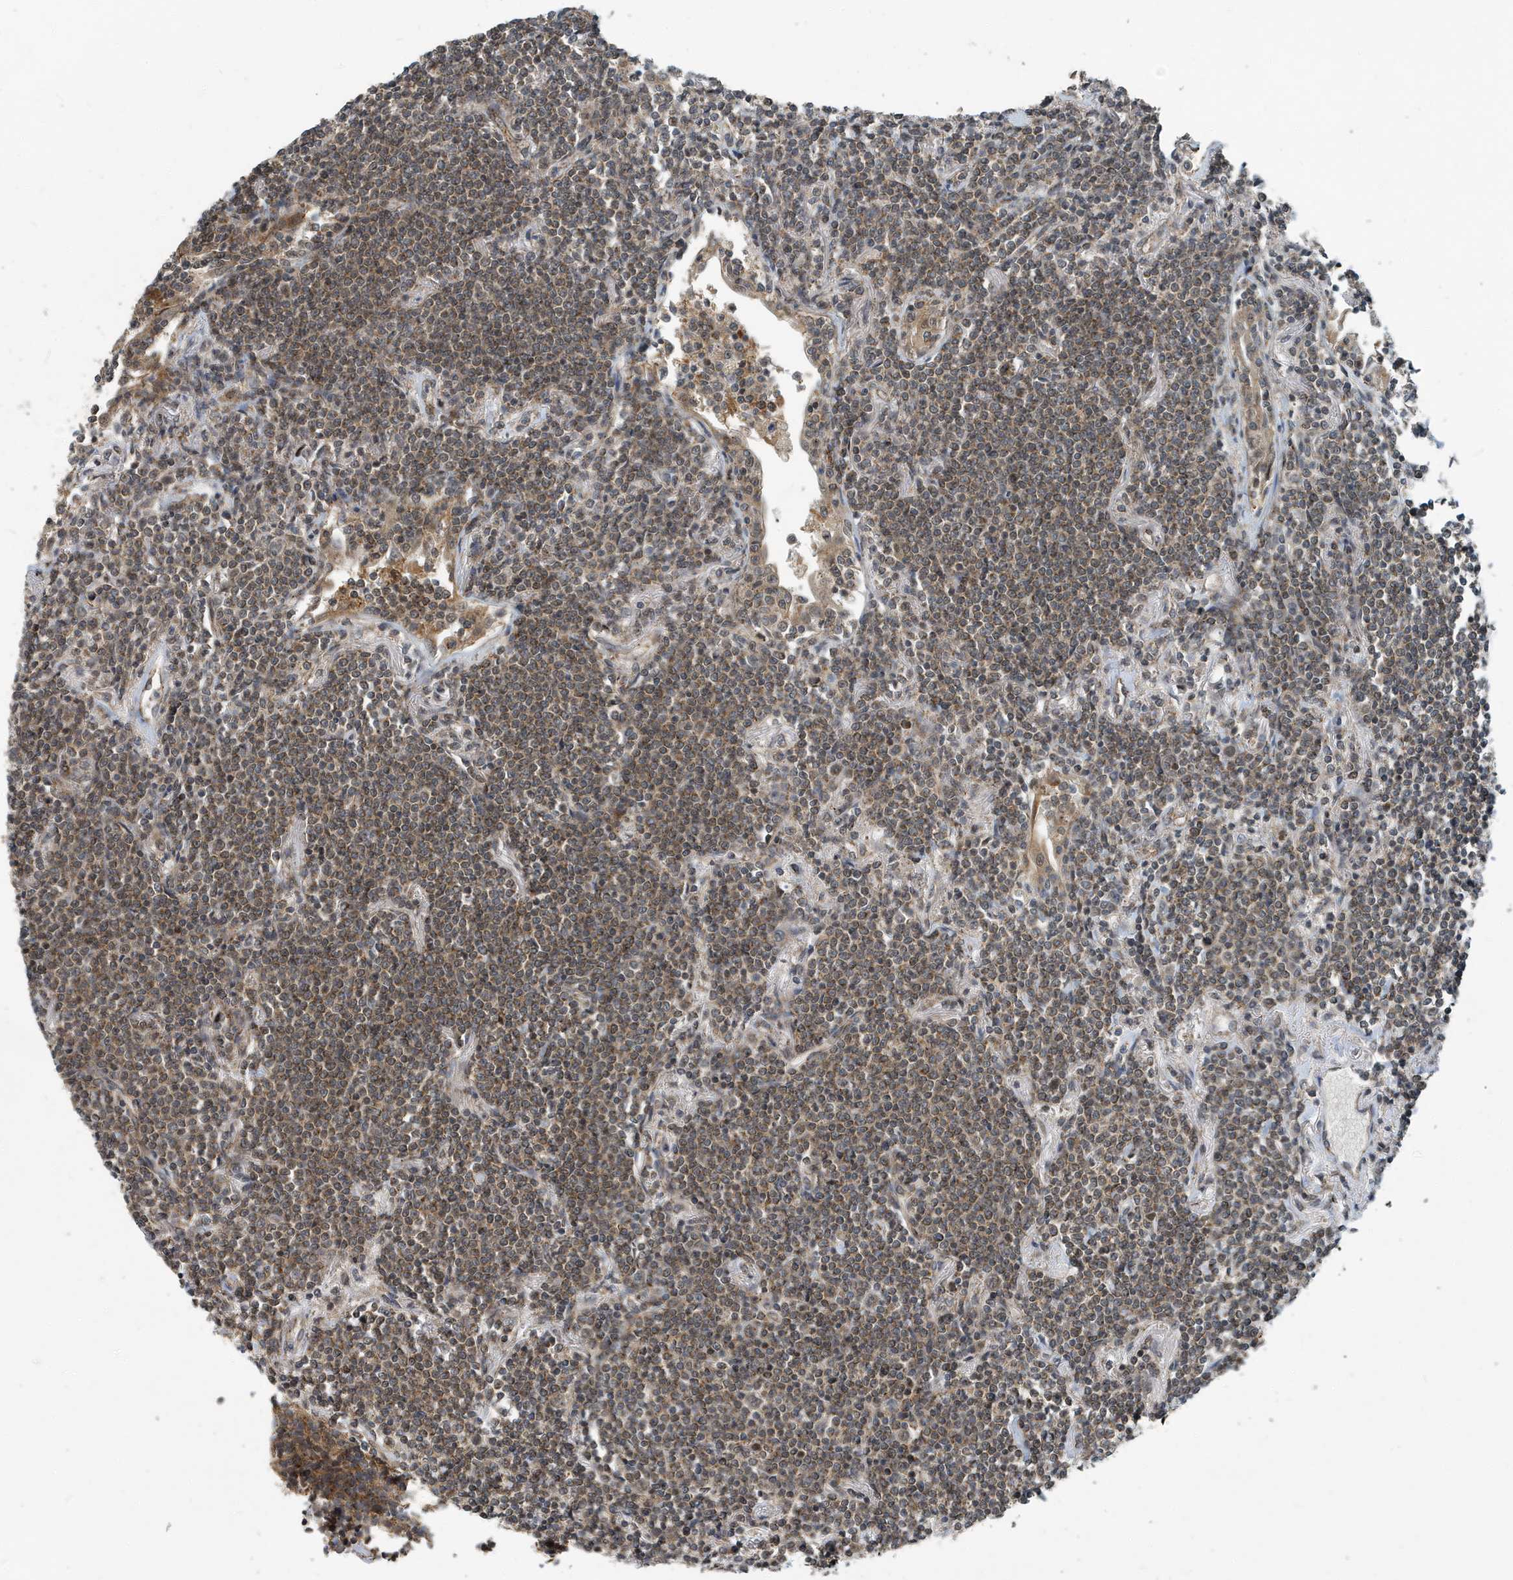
{"staining": {"intensity": "weak", "quantity": ">75%", "location": "cytoplasmic/membranous"}, "tissue": "lymphoma", "cell_type": "Tumor cells", "image_type": "cancer", "snomed": [{"axis": "morphology", "description": "Malignant lymphoma, non-Hodgkin's type, Low grade"}, {"axis": "topography", "description": "Lung"}], "caption": "Lymphoma stained with DAB immunohistochemistry (IHC) shows low levels of weak cytoplasmic/membranous positivity in about >75% of tumor cells.", "gene": "KIF15", "patient": {"sex": "female", "age": 71}}